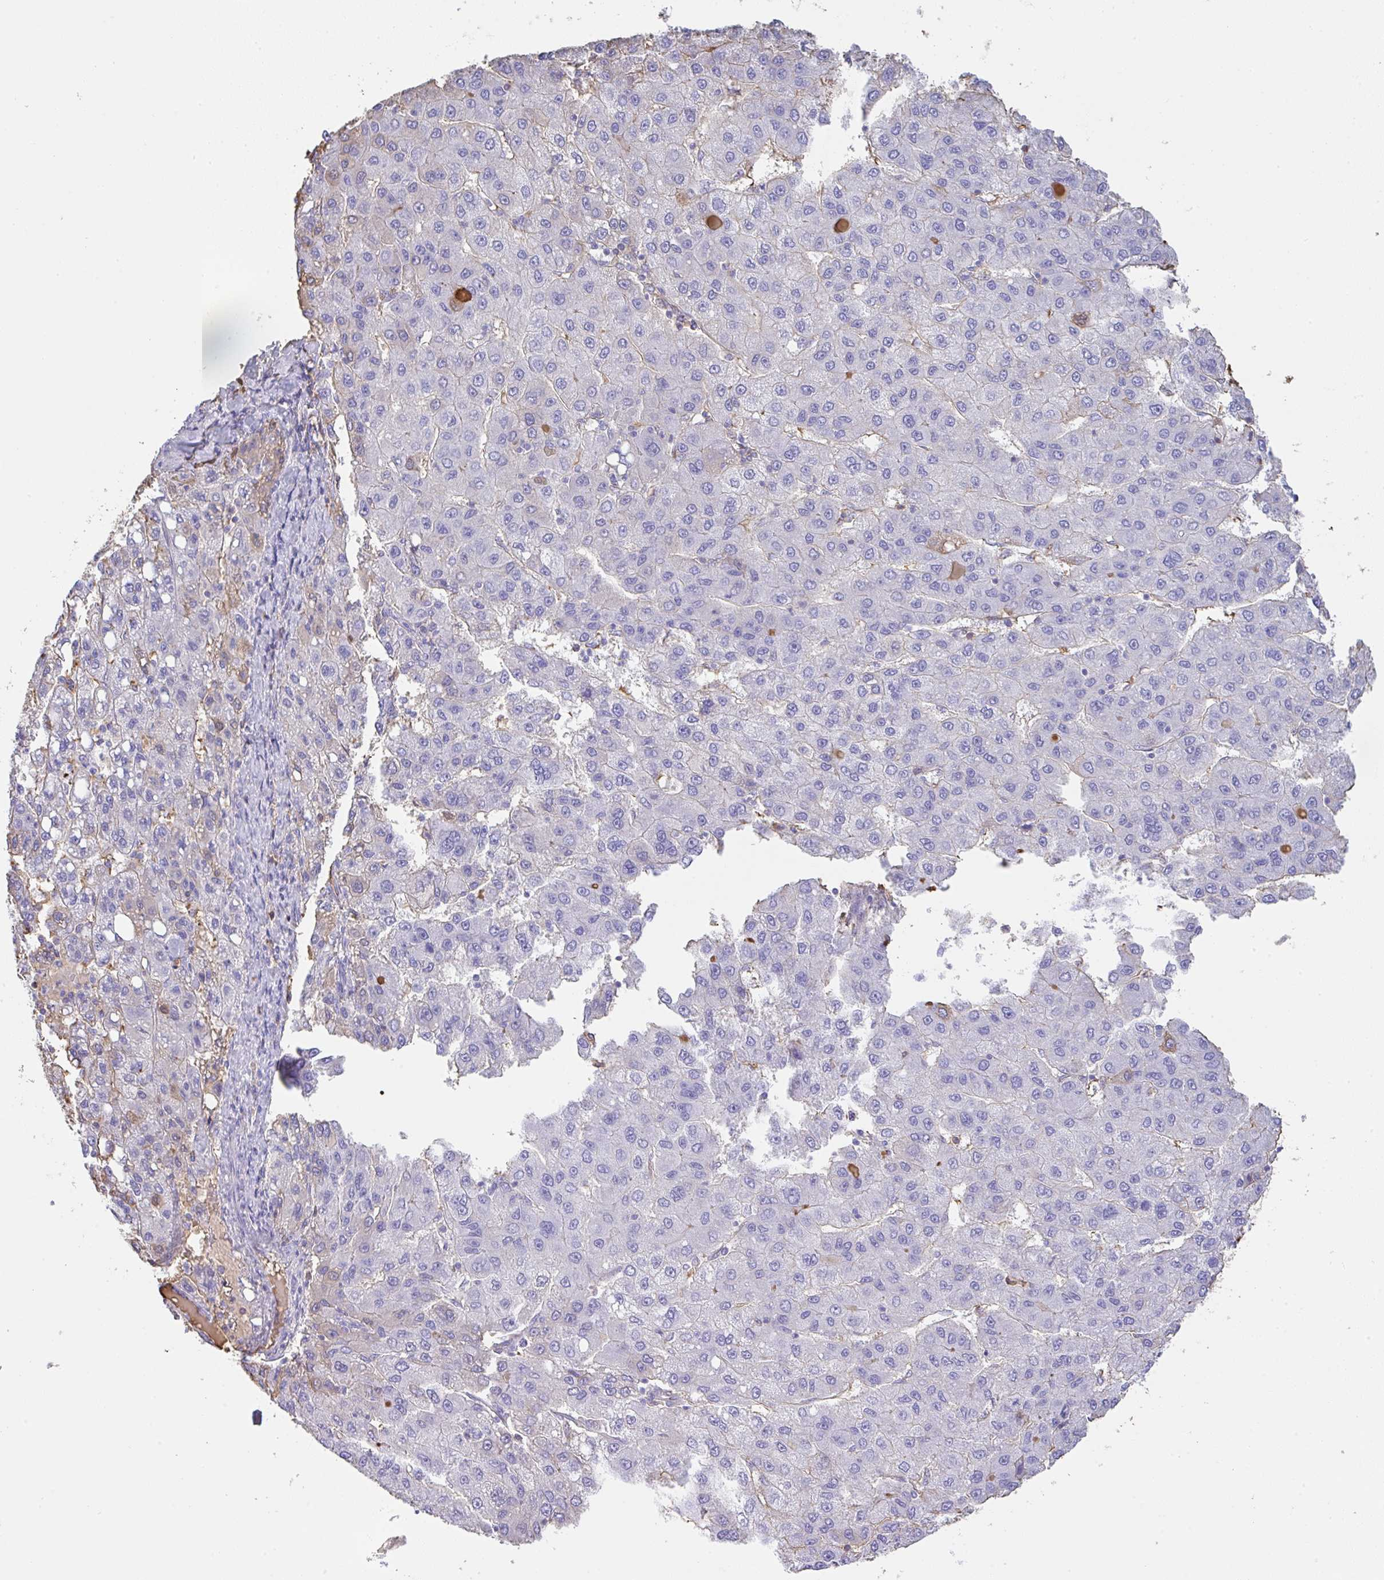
{"staining": {"intensity": "negative", "quantity": "none", "location": "none"}, "tissue": "liver cancer", "cell_type": "Tumor cells", "image_type": "cancer", "snomed": [{"axis": "morphology", "description": "Carcinoma, Hepatocellular, NOS"}, {"axis": "topography", "description": "Liver"}], "caption": "DAB immunohistochemical staining of human hepatocellular carcinoma (liver) demonstrates no significant expression in tumor cells. Nuclei are stained in blue.", "gene": "HOXC12", "patient": {"sex": "female", "age": 82}}